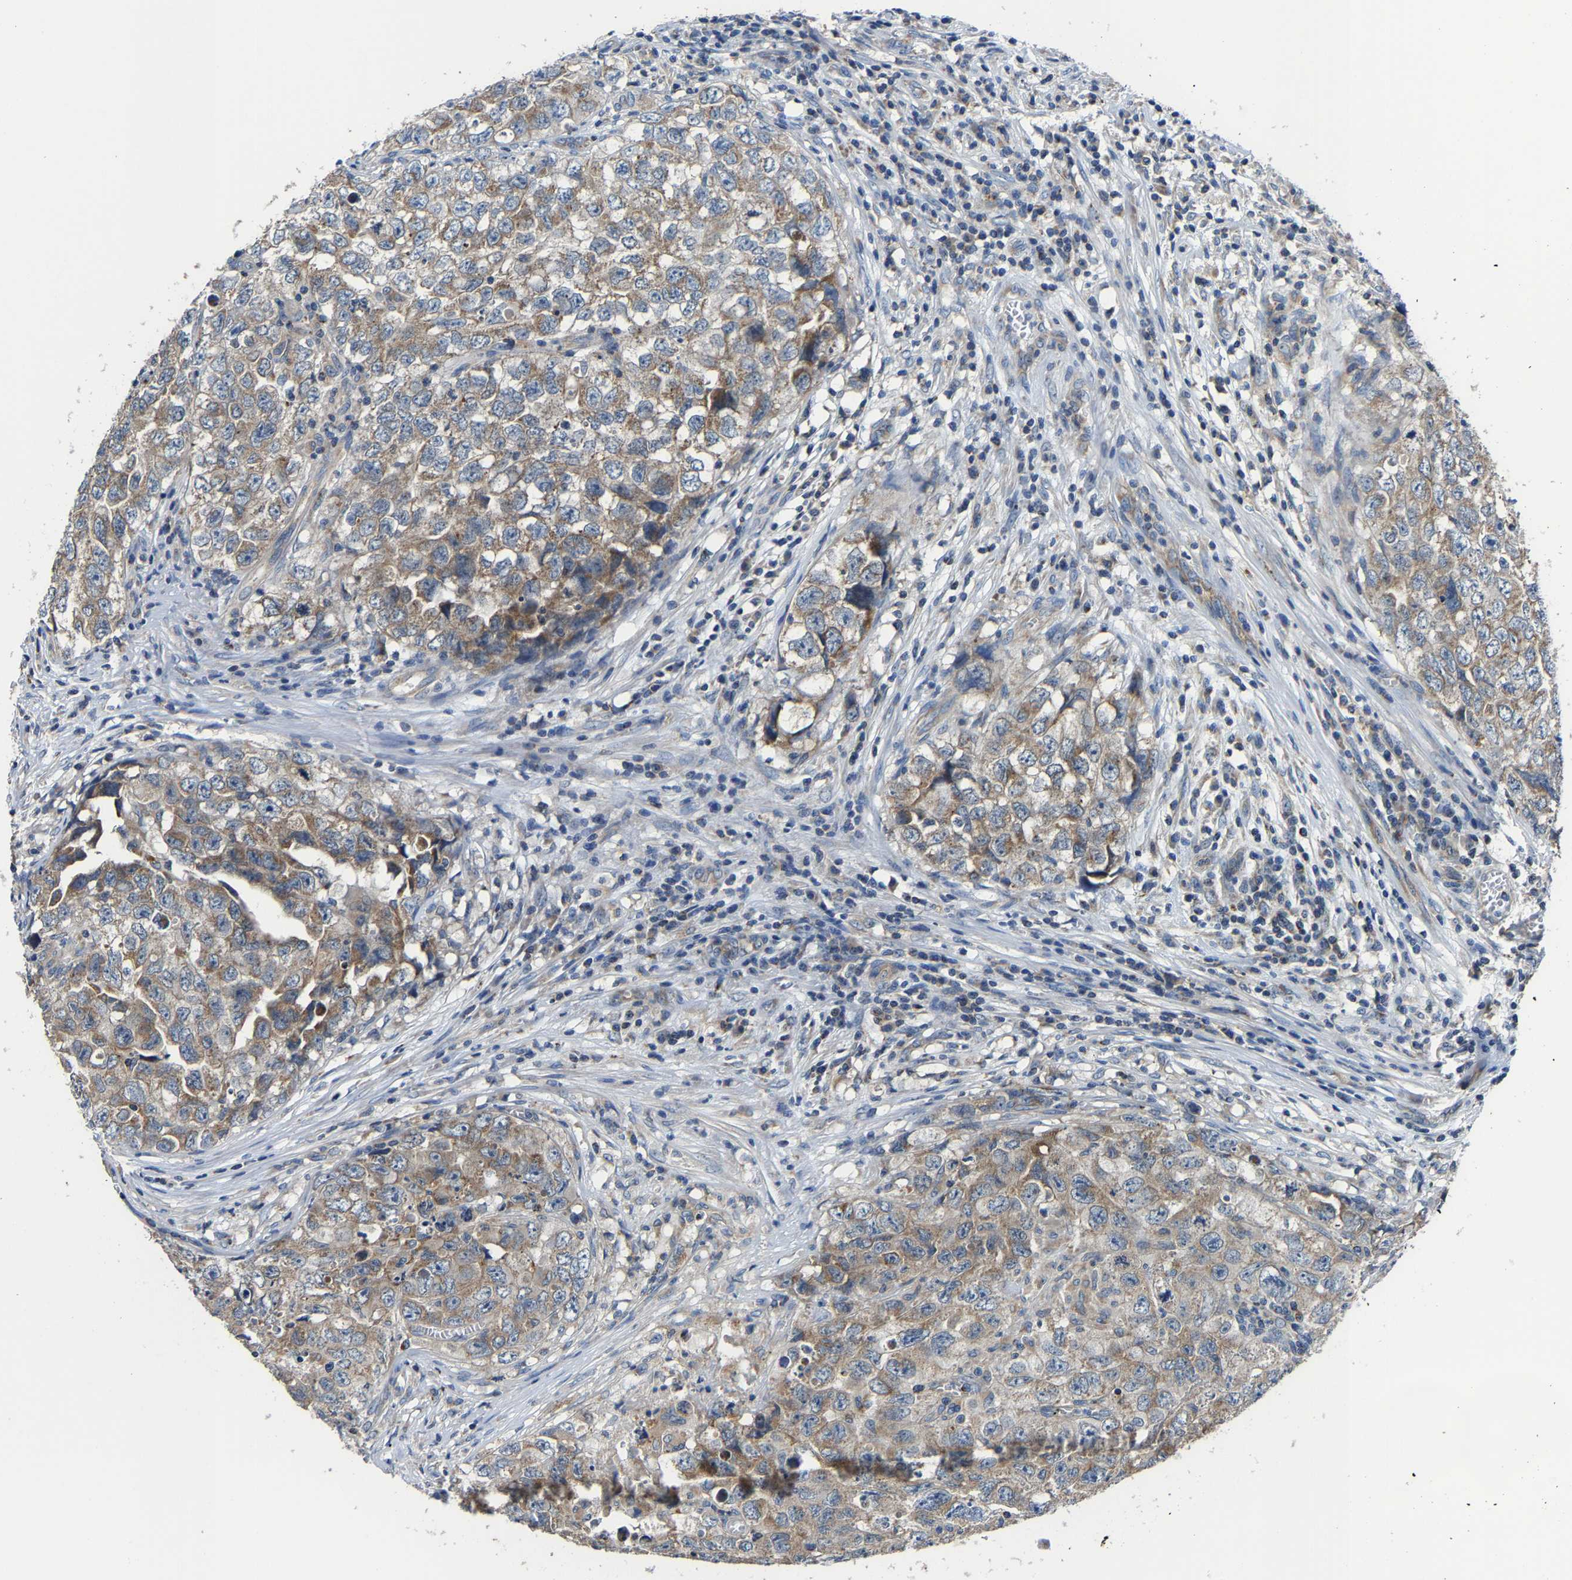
{"staining": {"intensity": "moderate", "quantity": ">75%", "location": "cytoplasmic/membranous"}, "tissue": "testis cancer", "cell_type": "Tumor cells", "image_type": "cancer", "snomed": [{"axis": "morphology", "description": "Seminoma, NOS"}, {"axis": "morphology", "description": "Carcinoma, Embryonal, NOS"}, {"axis": "topography", "description": "Testis"}], "caption": "Seminoma (testis) stained with DAB (3,3'-diaminobenzidine) immunohistochemistry (IHC) shows medium levels of moderate cytoplasmic/membranous expression in about >75% of tumor cells. (Stains: DAB (3,3'-diaminobenzidine) in brown, nuclei in blue, Microscopy: brightfield microscopy at high magnification).", "gene": "AGK", "patient": {"sex": "male", "age": 43}}